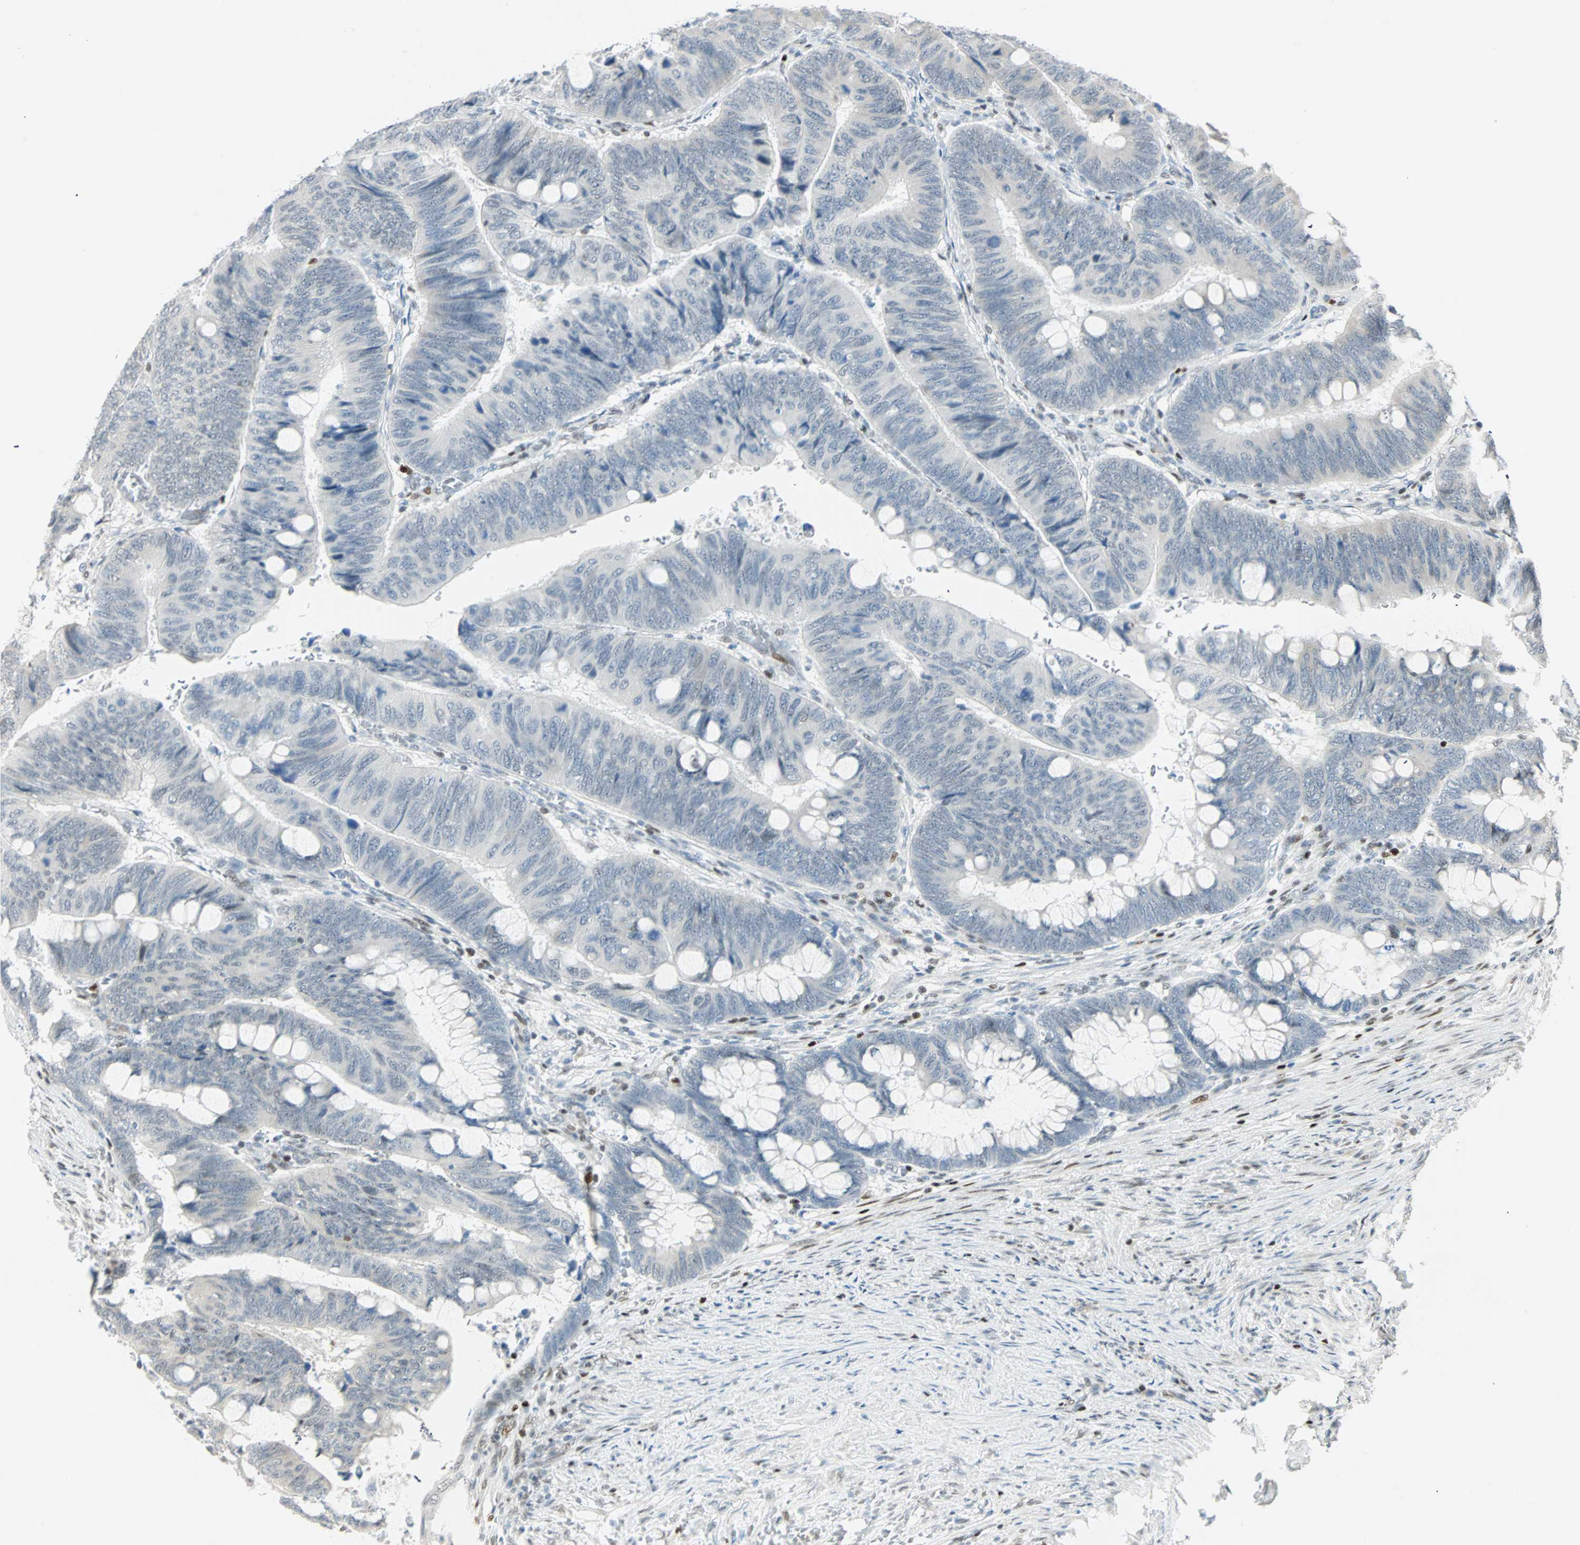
{"staining": {"intensity": "weak", "quantity": "<25%", "location": "cytoplasmic/membranous"}, "tissue": "colorectal cancer", "cell_type": "Tumor cells", "image_type": "cancer", "snomed": [{"axis": "morphology", "description": "Normal tissue, NOS"}, {"axis": "morphology", "description": "Adenocarcinoma, NOS"}, {"axis": "topography", "description": "Rectum"}, {"axis": "topography", "description": "Peripheral nerve tissue"}], "caption": "Immunohistochemistry micrograph of colorectal cancer (adenocarcinoma) stained for a protein (brown), which demonstrates no staining in tumor cells. (IHC, brightfield microscopy, high magnification).", "gene": "MSX2", "patient": {"sex": "male", "age": 92}}